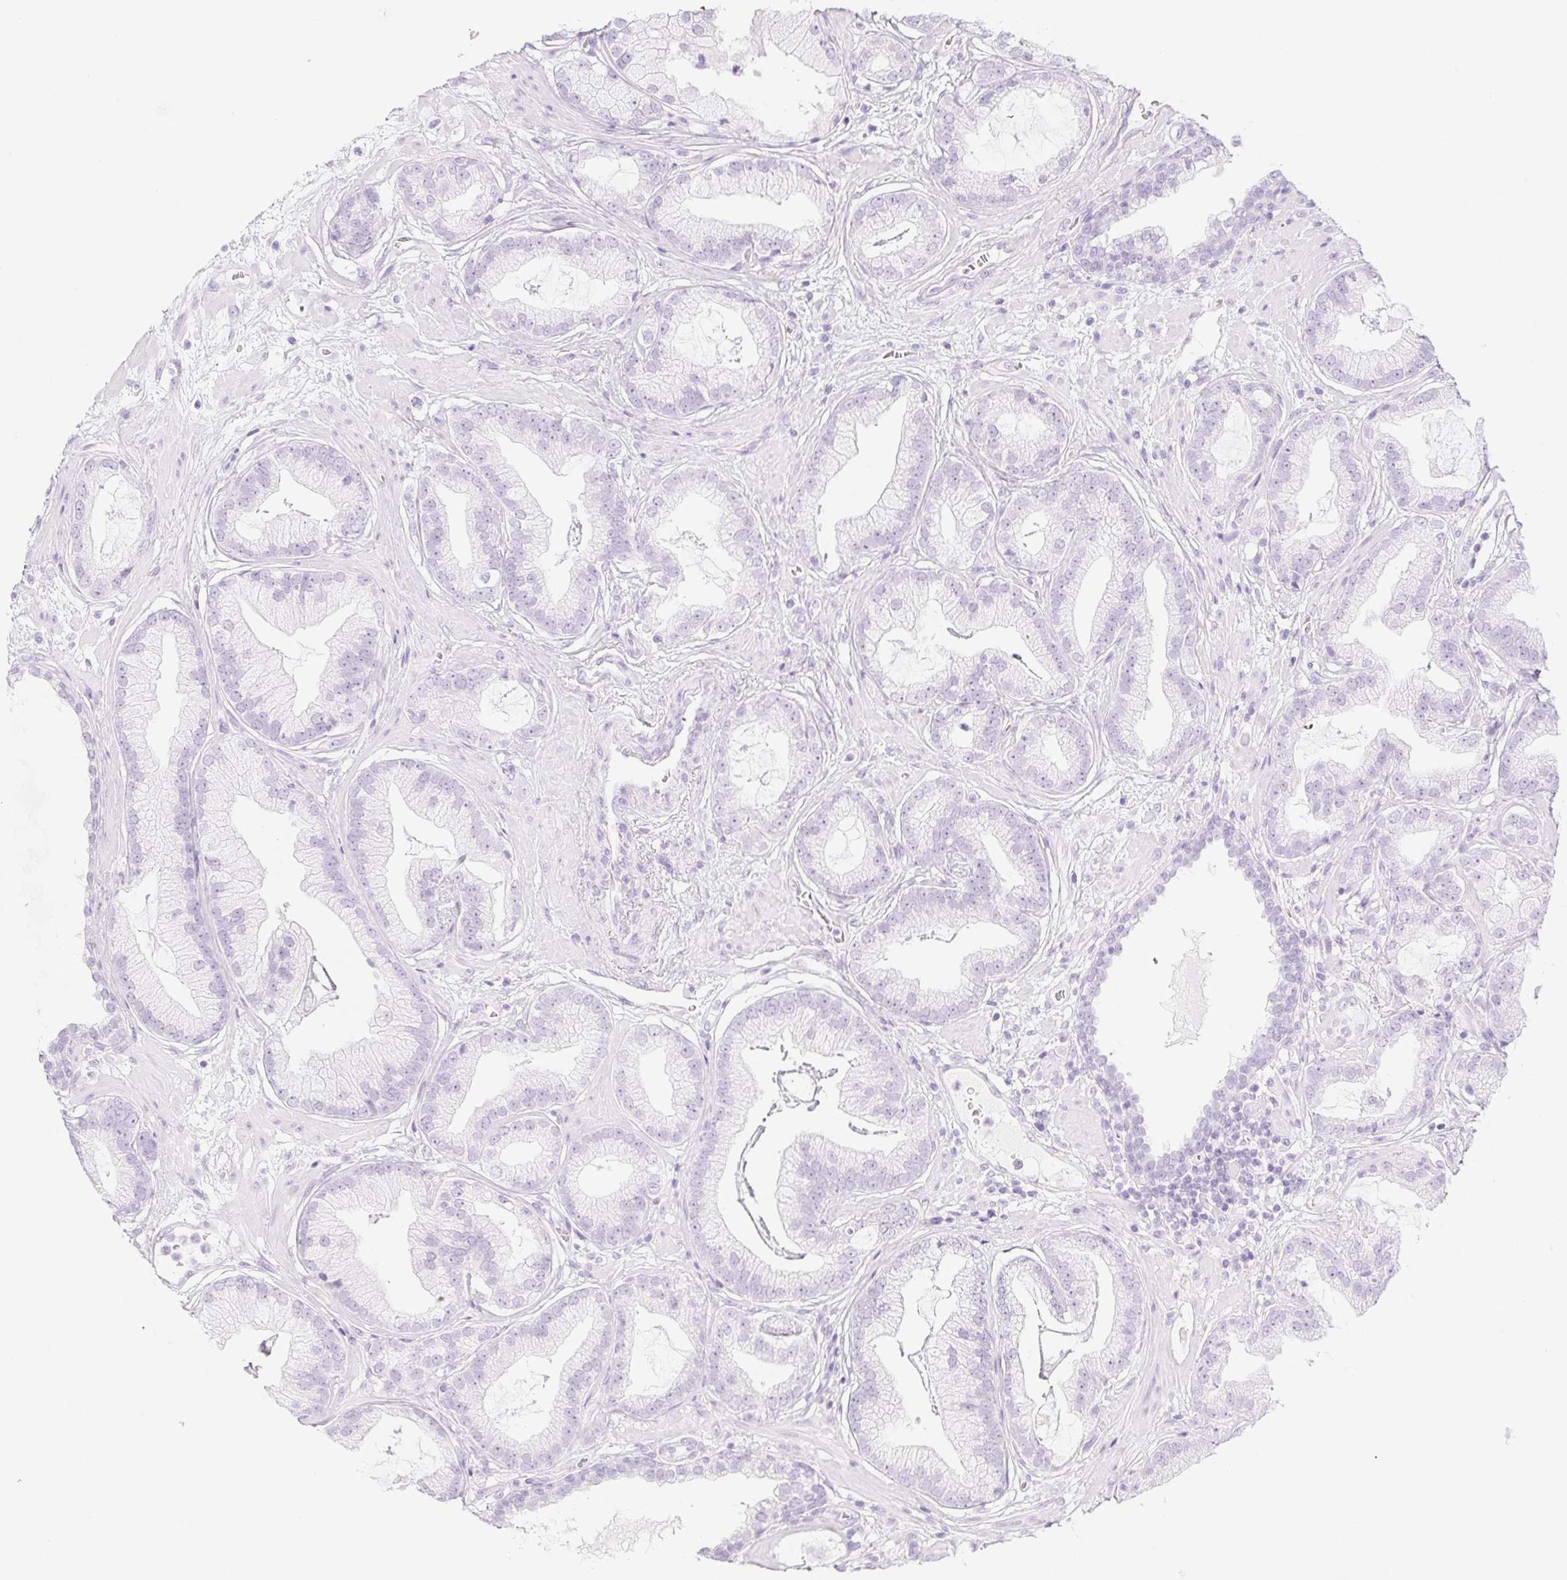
{"staining": {"intensity": "negative", "quantity": "none", "location": "none"}, "tissue": "prostate cancer", "cell_type": "Tumor cells", "image_type": "cancer", "snomed": [{"axis": "morphology", "description": "Adenocarcinoma, Low grade"}, {"axis": "topography", "description": "Prostate"}], "caption": "A micrograph of human prostate cancer is negative for staining in tumor cells.", "gene": "SPRR3", "patient": {"sex": "male", "age": 62}}